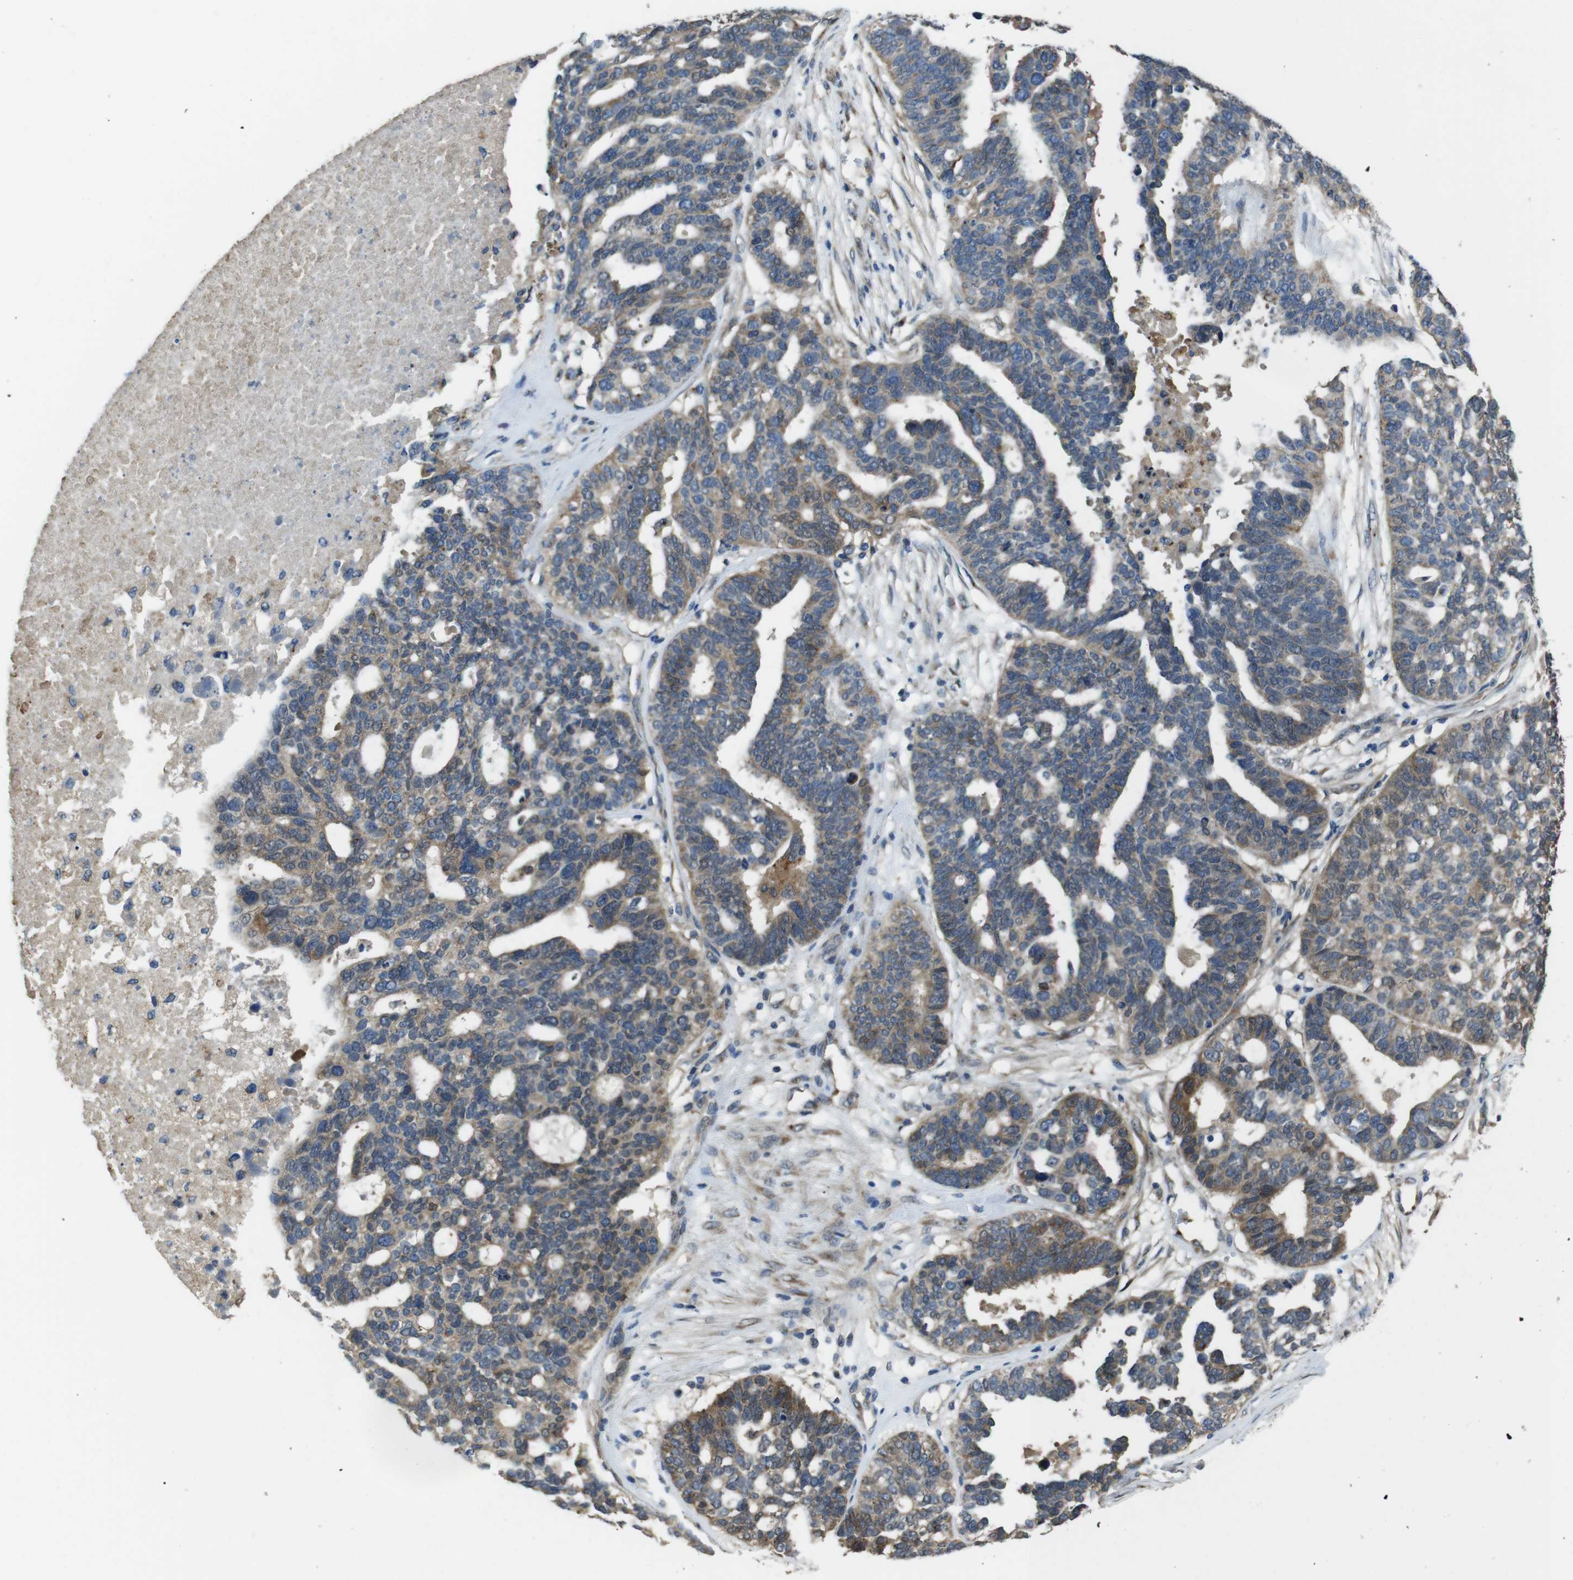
{"staining": {"intensity": "moderate", "quantity": "25%-75%", "location": "cytoplasmic/membranous"}, "tissue": "ovarian cancer", "cell_type": "Tumor cells", "image_type": "cancer", "snomed": [{"axis": "morphology", "description": "Cystadenocarcinoma, serous, NOS"}, {"axis": "topography", "description": "Ovary"}], "caption": "Protein staining demonstrates moderate cytoplasmic/membranous expression in approximately 25%-75% of tumor cells in ovarian serous cystadenocarcinoma.", "gene": "RAB6A", "patient": {"sex": "female", "age": 59}}